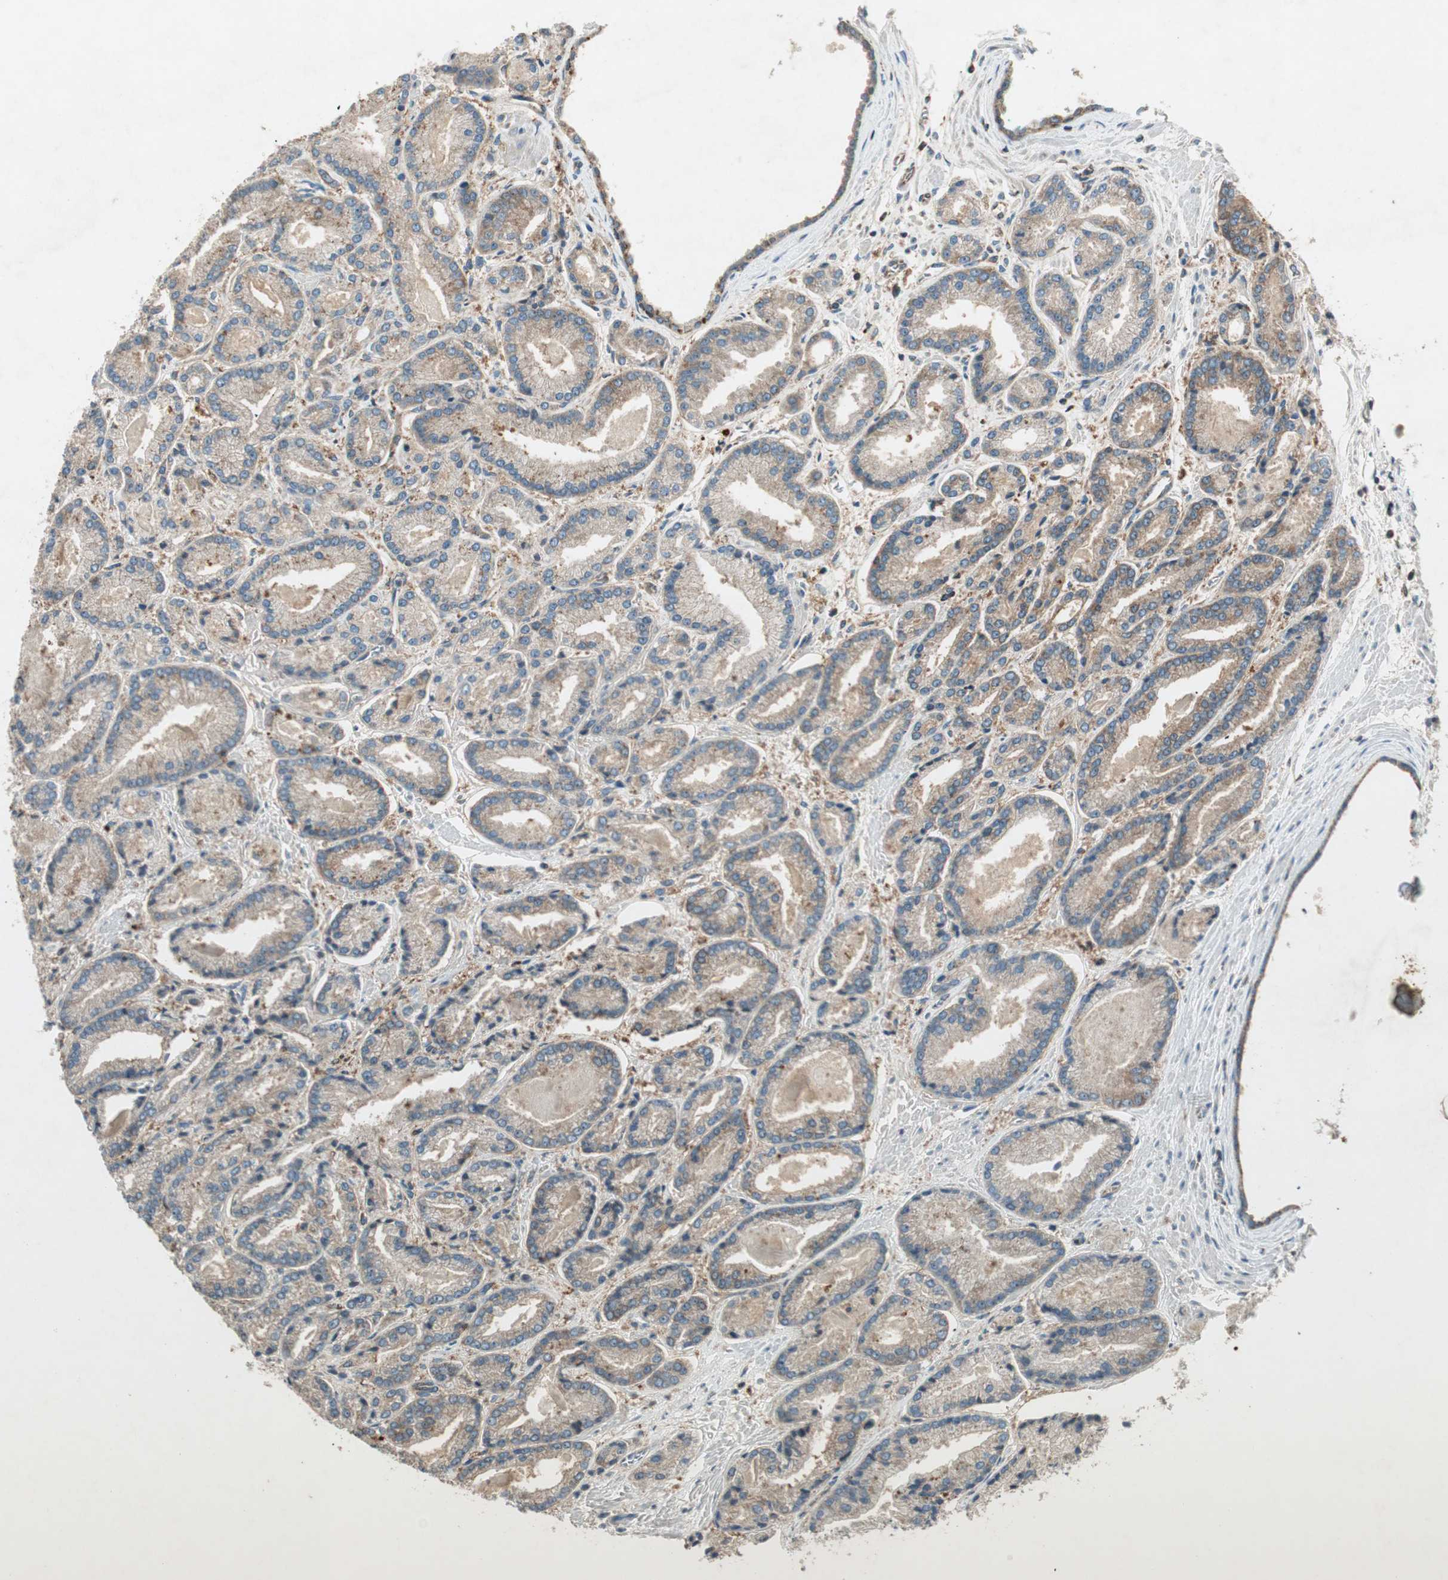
{"staining": {"intensity": "moderate", "quantity": ">75%", "location": "cytoplasmic/membranous"}, "tissue": "prostate cancer", "cell_type": "Tumor cells", "image_type": "cancer", "snomed": [{"axis": "morphology", "description": "Adenocarcinoma, Low grade"}, {"axis": "topography", "description": "Prostate"}], "caption": "Prostate low-grade adenocarcinoma stained with DAB (3,3'-diaminobenzidine) IHC reveals medium levels of moderate cytoplasmic/membranous positivity in approximately >75% of tumor cells.", "gene": "CHADL", "patient": {"sex": "male", "age": 59}}